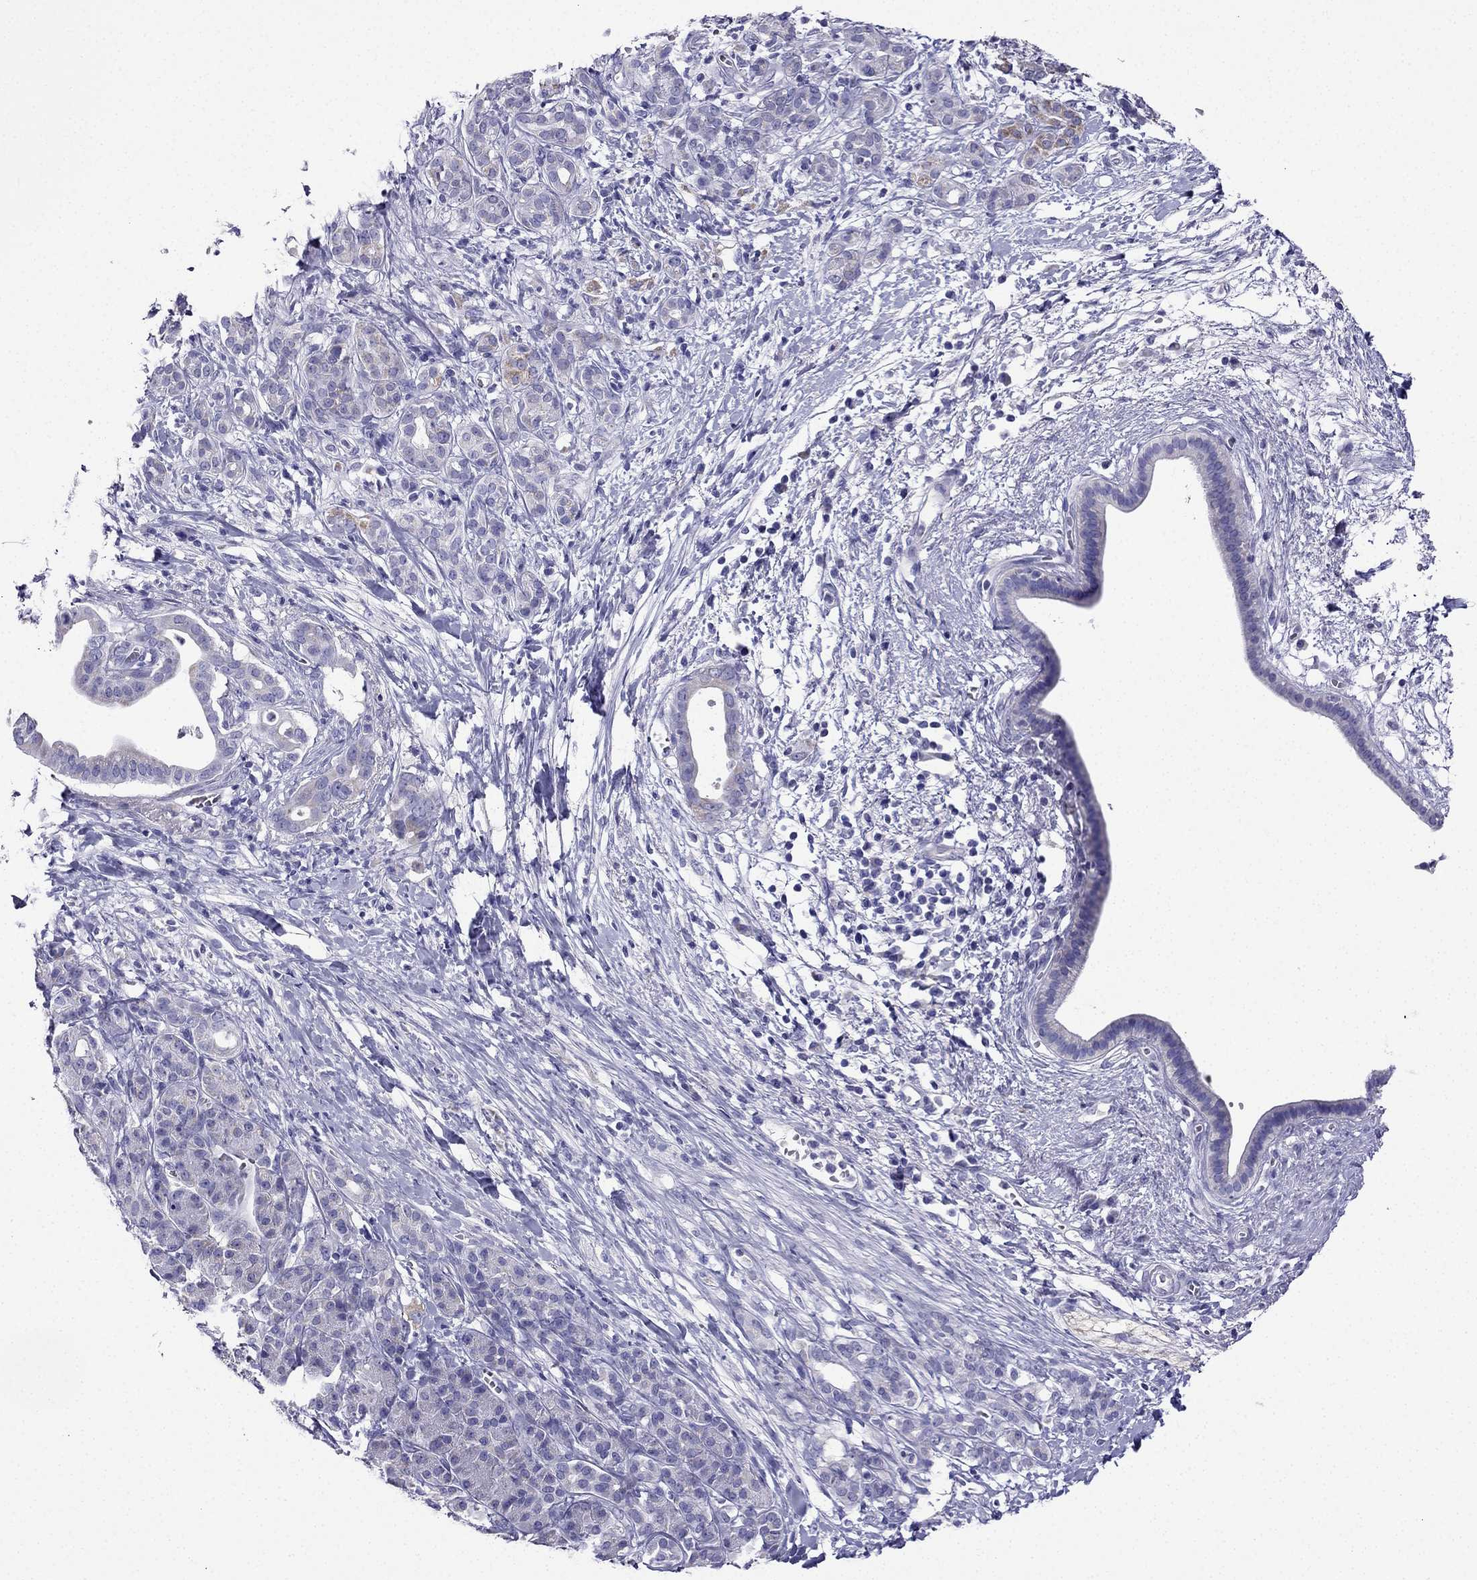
{"staining": {"intensity": "weak", "quantity": "<25%", "location": "cytoplasmic/membranous"}, "tissue": "pancreatic cancer", "cell_type": "Tumor cells", "image_type": "cancer", "snomed": [{"axis": "morphology", "description": "Adenocarcinoma, NOS"}, {"axis": "topography", "description": "Pancreas"}], "caption": "Tumor cells are negative for brown protein staining in pancreatic adenocarcinoma.", "gene": "KIF5A", "patient": {"sex": "male", "age": 61}}